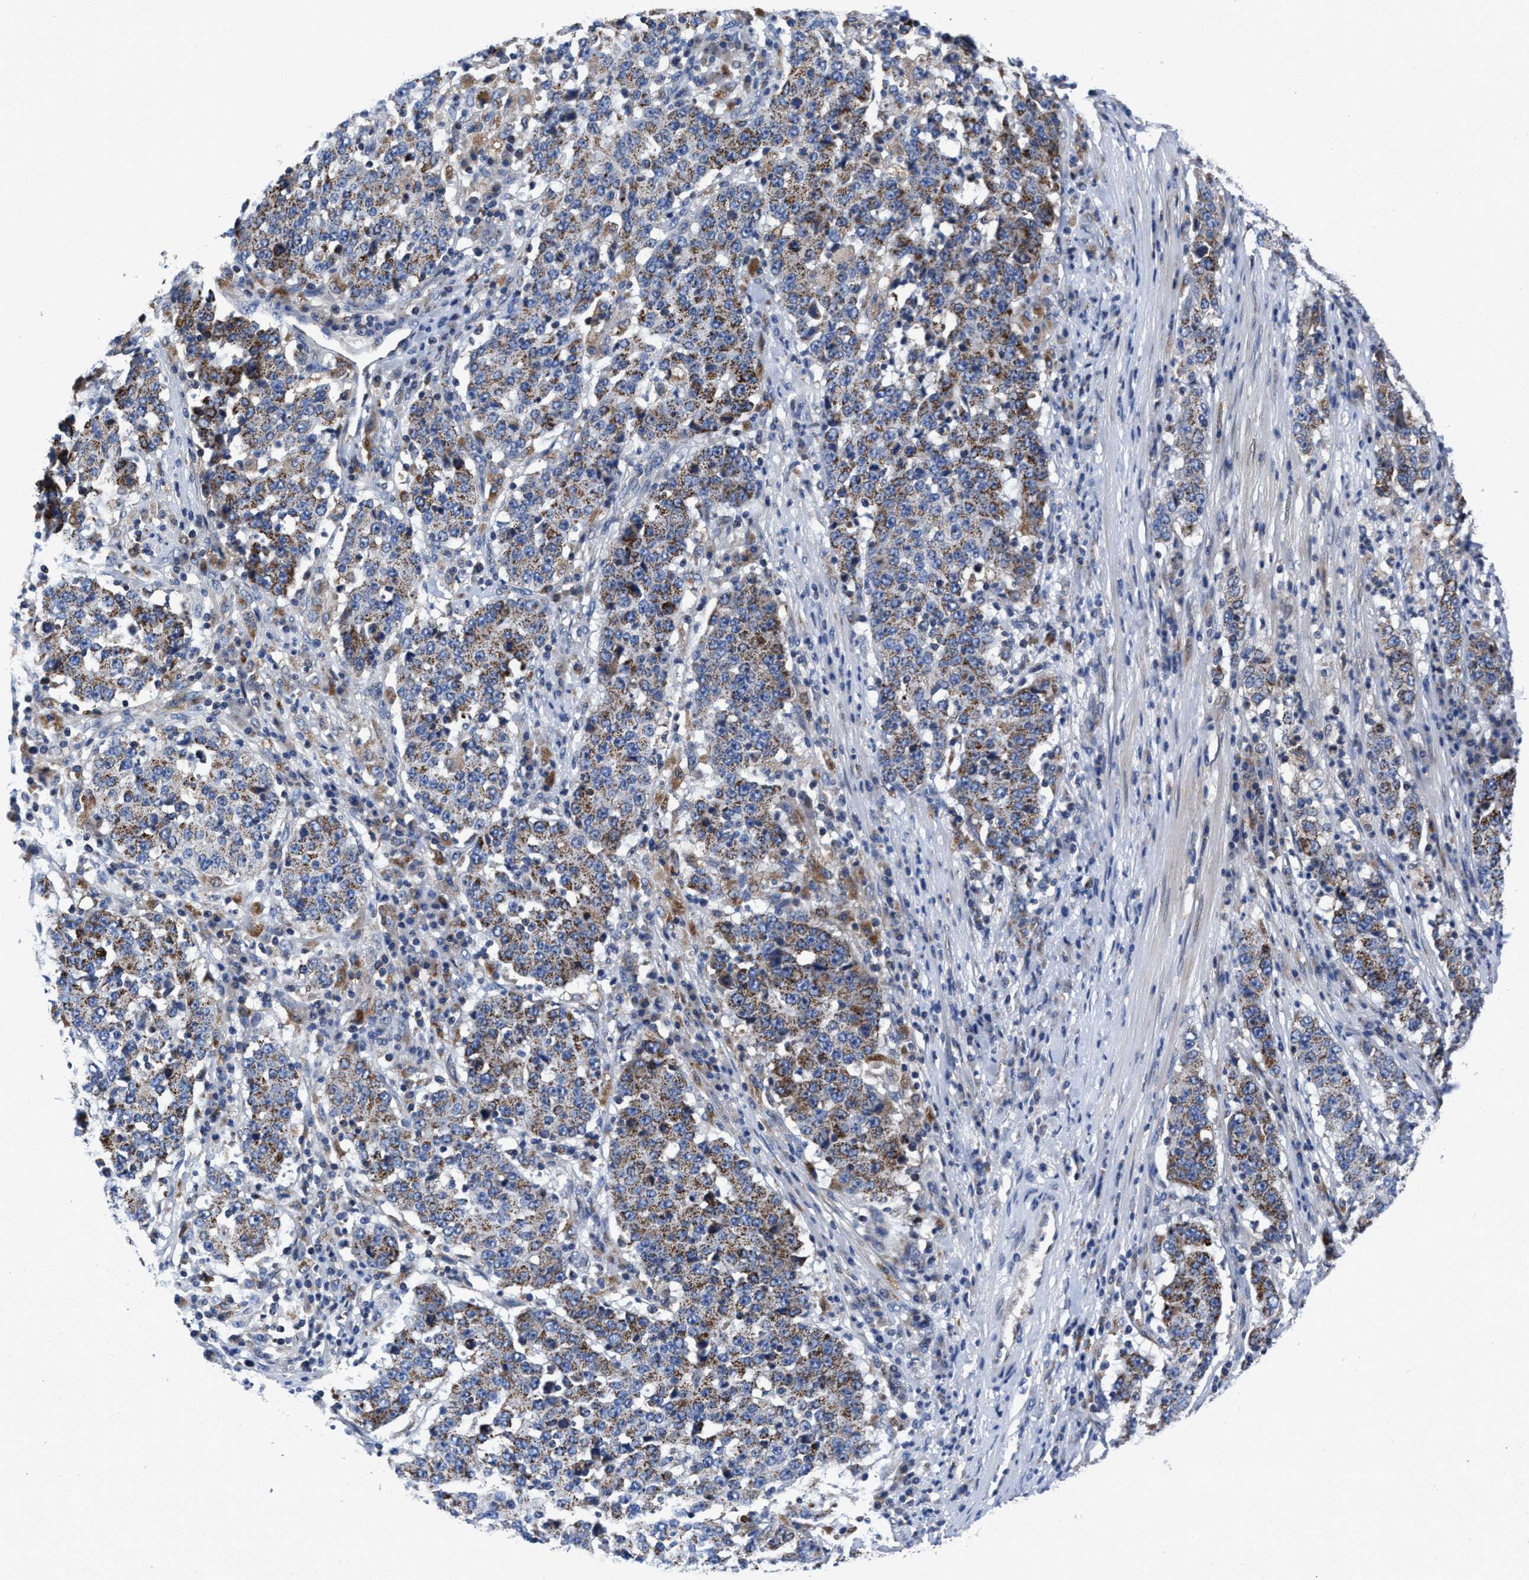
{"staining": {"intensity": "moderate", "quantity": ">75%", "location": "cytoplasmic/membranous"}, "tissue": "stomach cancer", "cell_type": "Tumor cells", "image_type": "cancer", "snomed": [{"axis": "morphology", "description": "Adenocarcinoma, NOS"}, {"axis": "topography", "description": "Stomach"}], "caption": "The photomicrograph reveals immunohistochemical staining of stomach cancer. There is moderate cytoplasmic/membranous positivity is identified in approximately >75% of tumor cells.", "gene": "CACNA1D", "patient": {"sex": "male", "age": 59}}